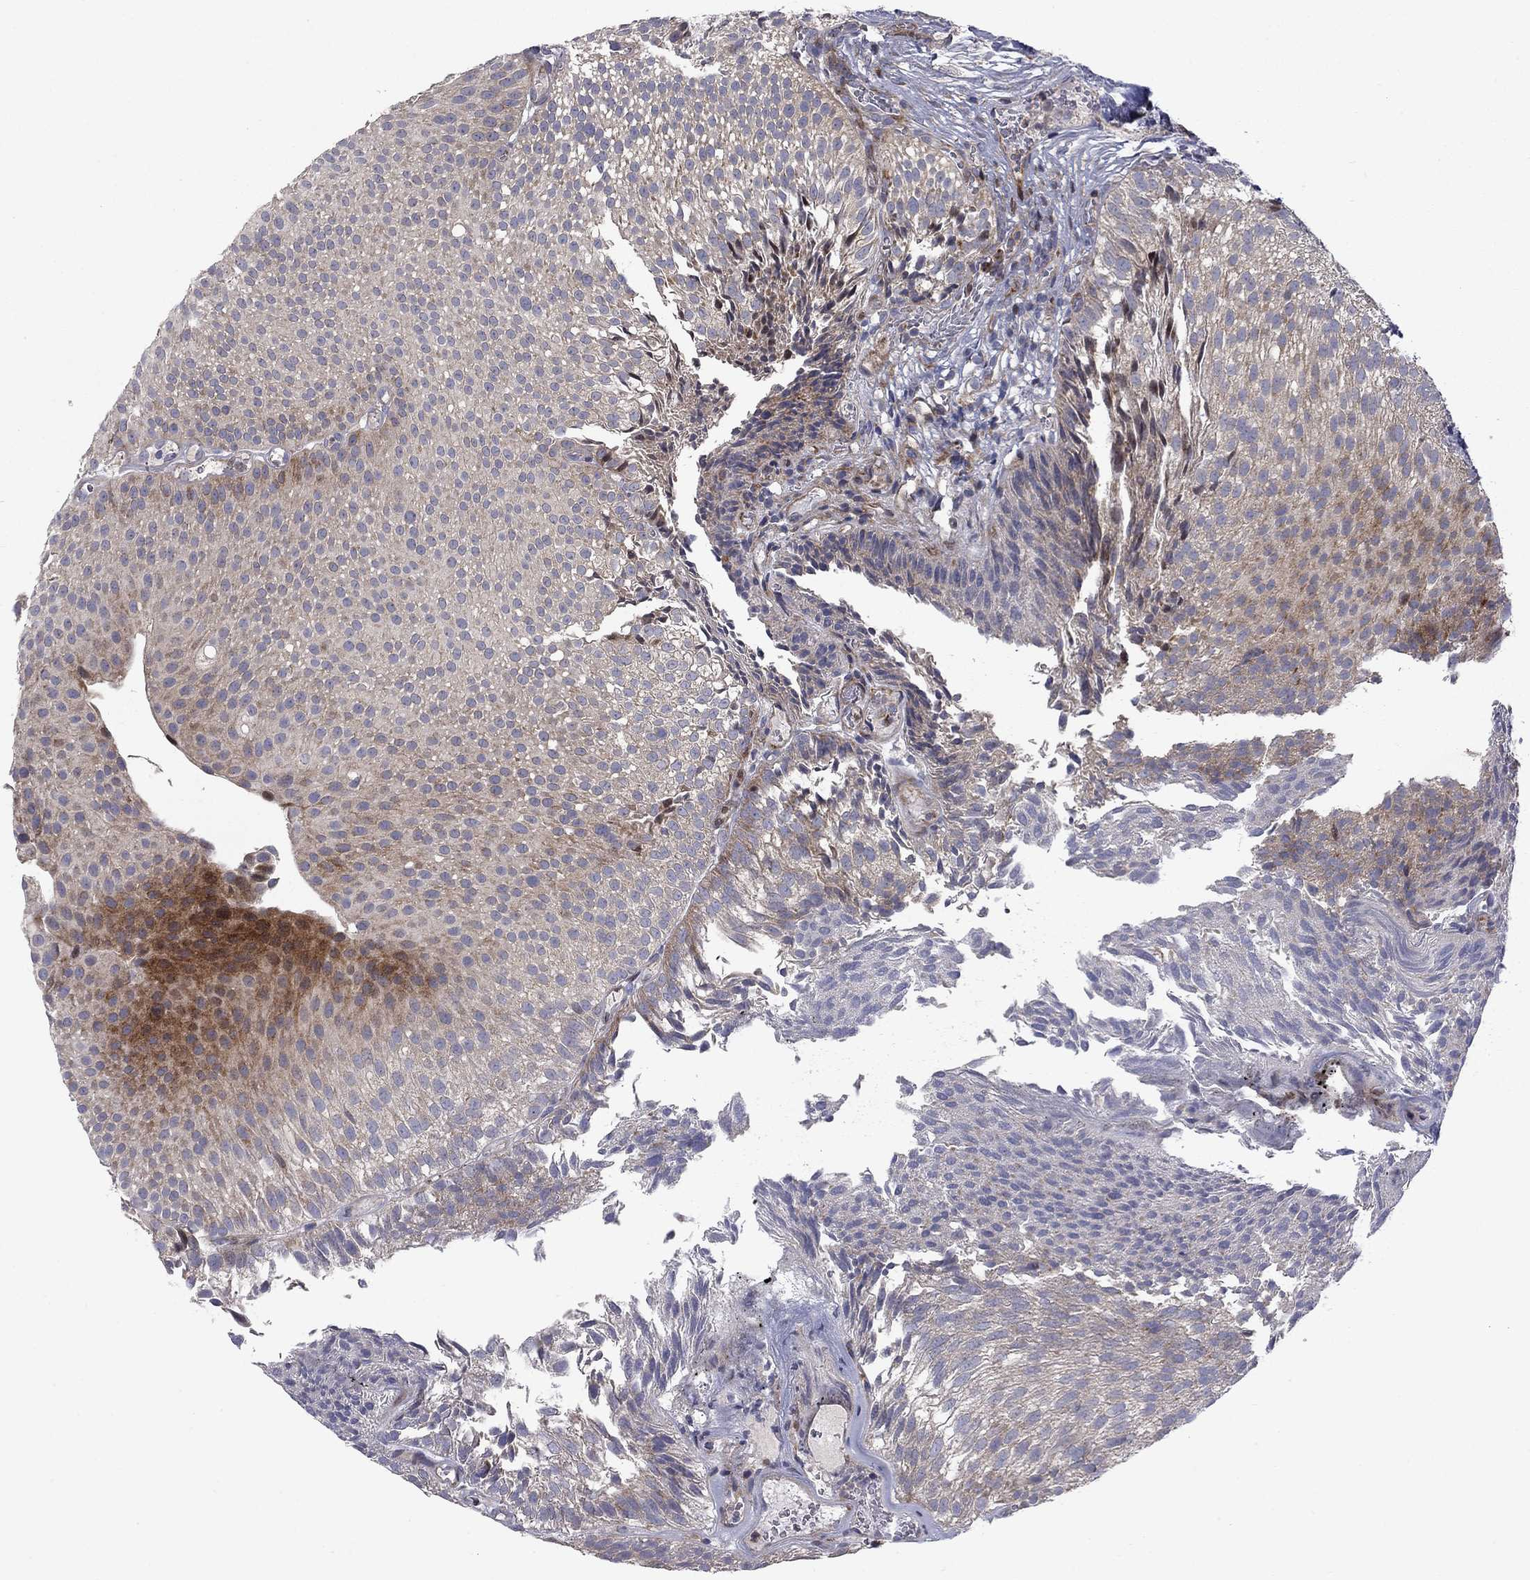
{"staining": {"intensity": "moderate", "quantity": "<25%", "location": "cytoplasmic/membranous"}, "tissue": "urothelial cancer", "cell_type": "Tumor cells", "image_type": "cancer", "snomed": [{"axis": "morphology", "description": "Urothelial carcinoma, Low grade"}, {"axis": "topography", "description": "Urinary bladder"}], "caption": "Immunohistochemical staining of human urothelial carcinoma (low-grade) demonstrates moderate cytoplasmic/membranous protein positivity in about <25% of tumor cells. The staining was performed using DAB to visualize the protein expression in brown, while the nuclei were stained in blue with hematoxylin (Magnification: 20x).", "gene": "MIOS", "patient": {"sex": "male", "age": 65}}